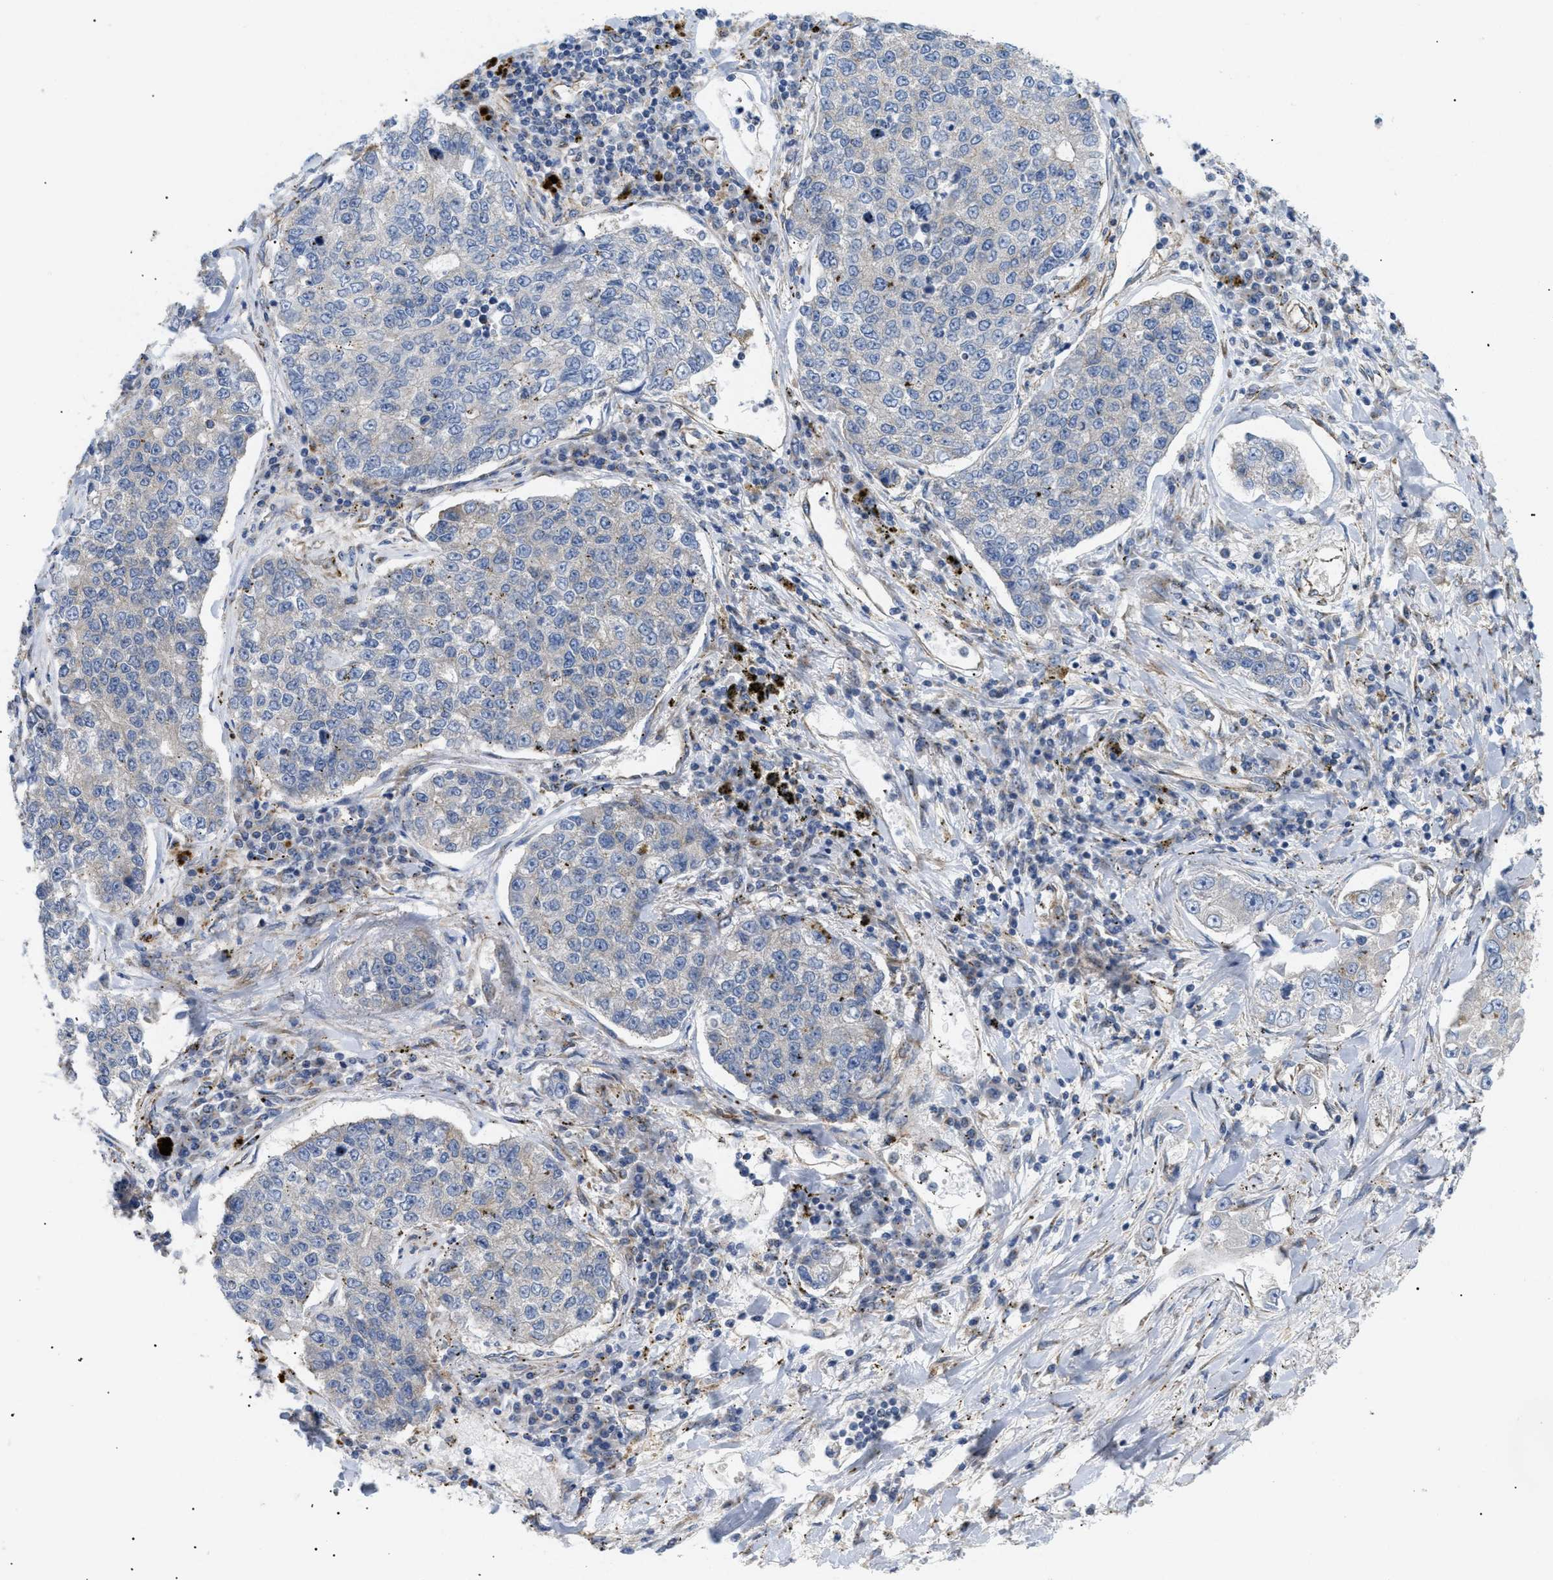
{"staining": {"intensity": "negative", "quantity": "none", "location": "none"}, "tissue": "lung cancer", "cell_type": "Tumor cells", "image_type": "cancer", "snomed": [{"axis": "morphology", "description": "Adenocarcinoma, NOS"}, {"axis": "topography", "description": "Lung"}], "caption": "Immunohistochemical staining of lung cancer (adenocarcinoma) reveals no significant positivity in tumor cells.", "gene": "DCTN4", "patient": {"sex": "male", "age": 49}}